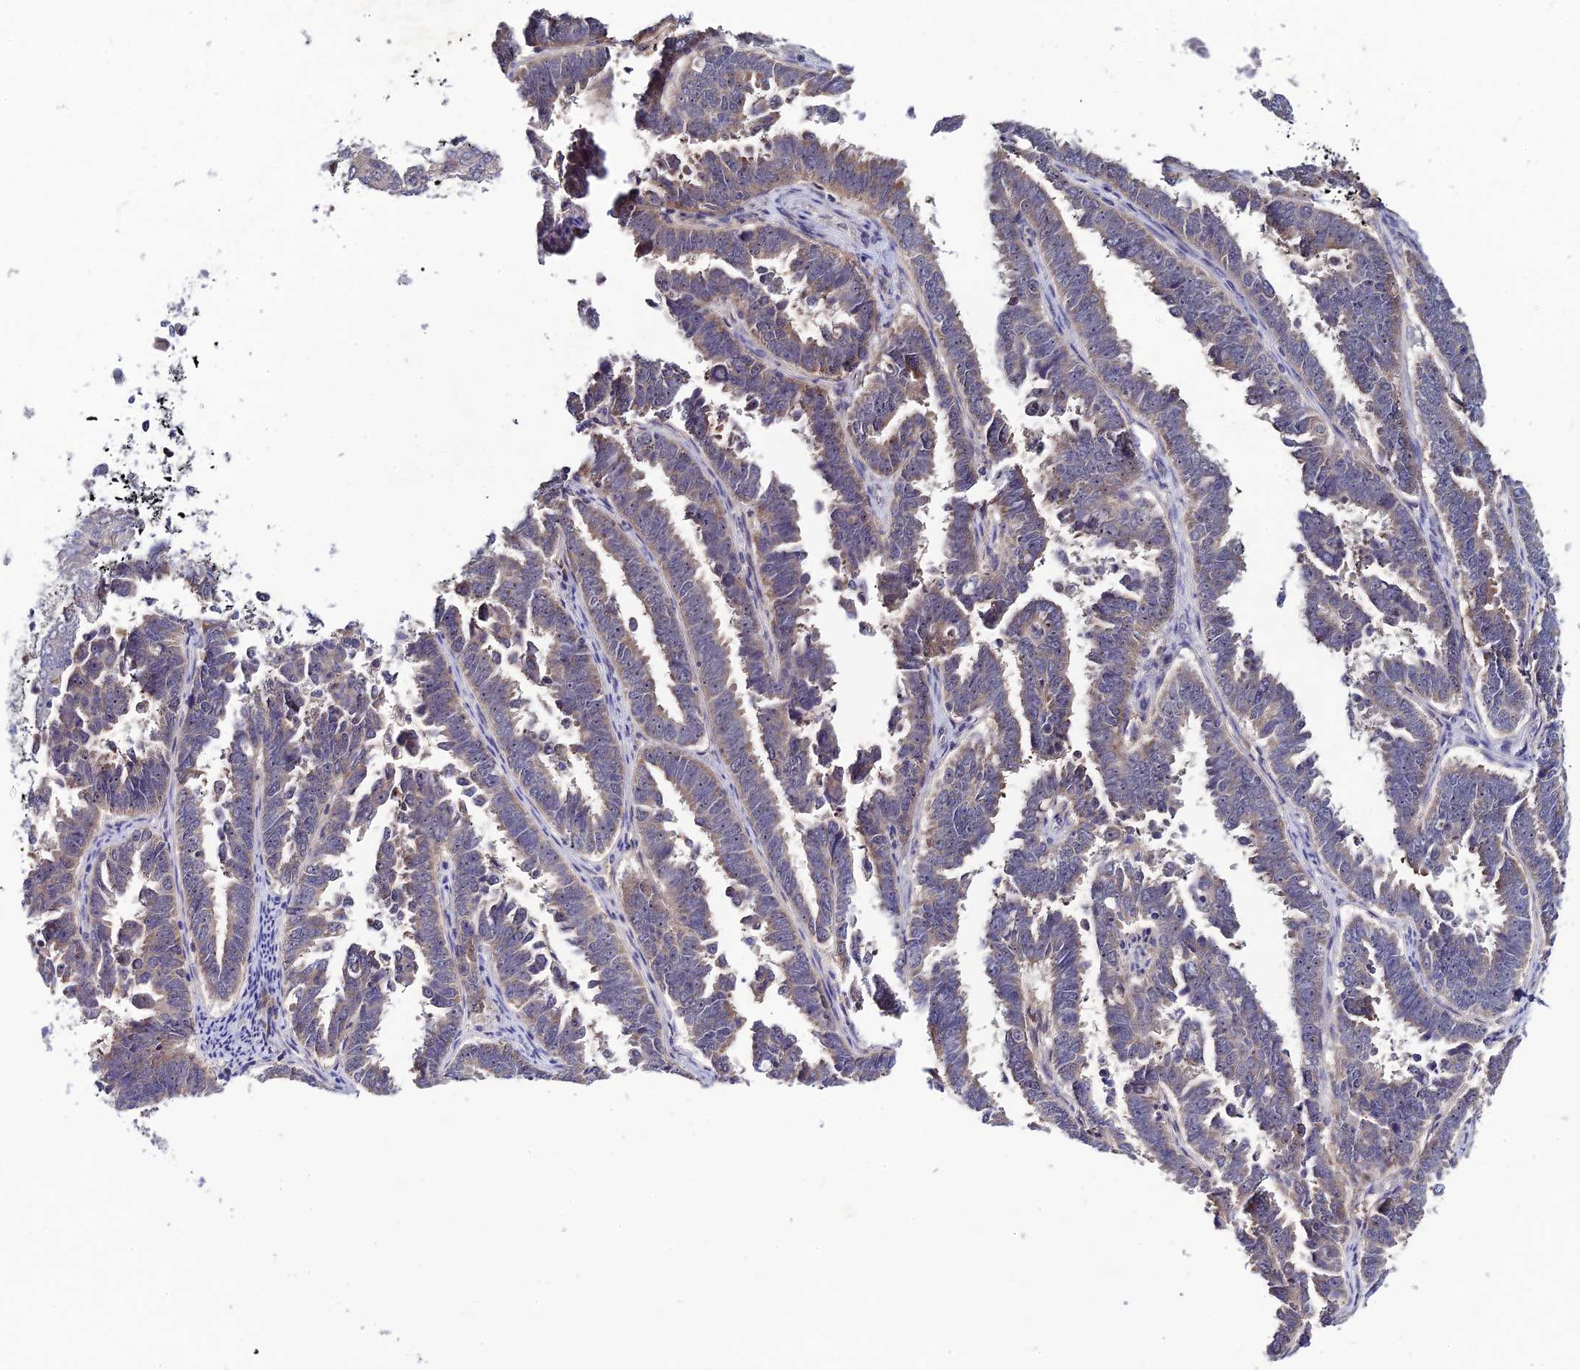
{"staining": {"intensity": "negative", "quantity": "none", "location": "none"}, "tissue": "endometrial cancer", "cell_type": "Tumor cells", "image_type": "cancer", "snomed": [{"axis": "morphology", "description": "Adenocarcinoma, NOS"}, {"axis": "topography", "description": "Endometrium"}], "caption": "DAB immunohistochemical staining of human endometrial cancer displays no significant expression in tumor cells.", "gene": "CHST5", "patient": {"sex": "female", "age": 75}}